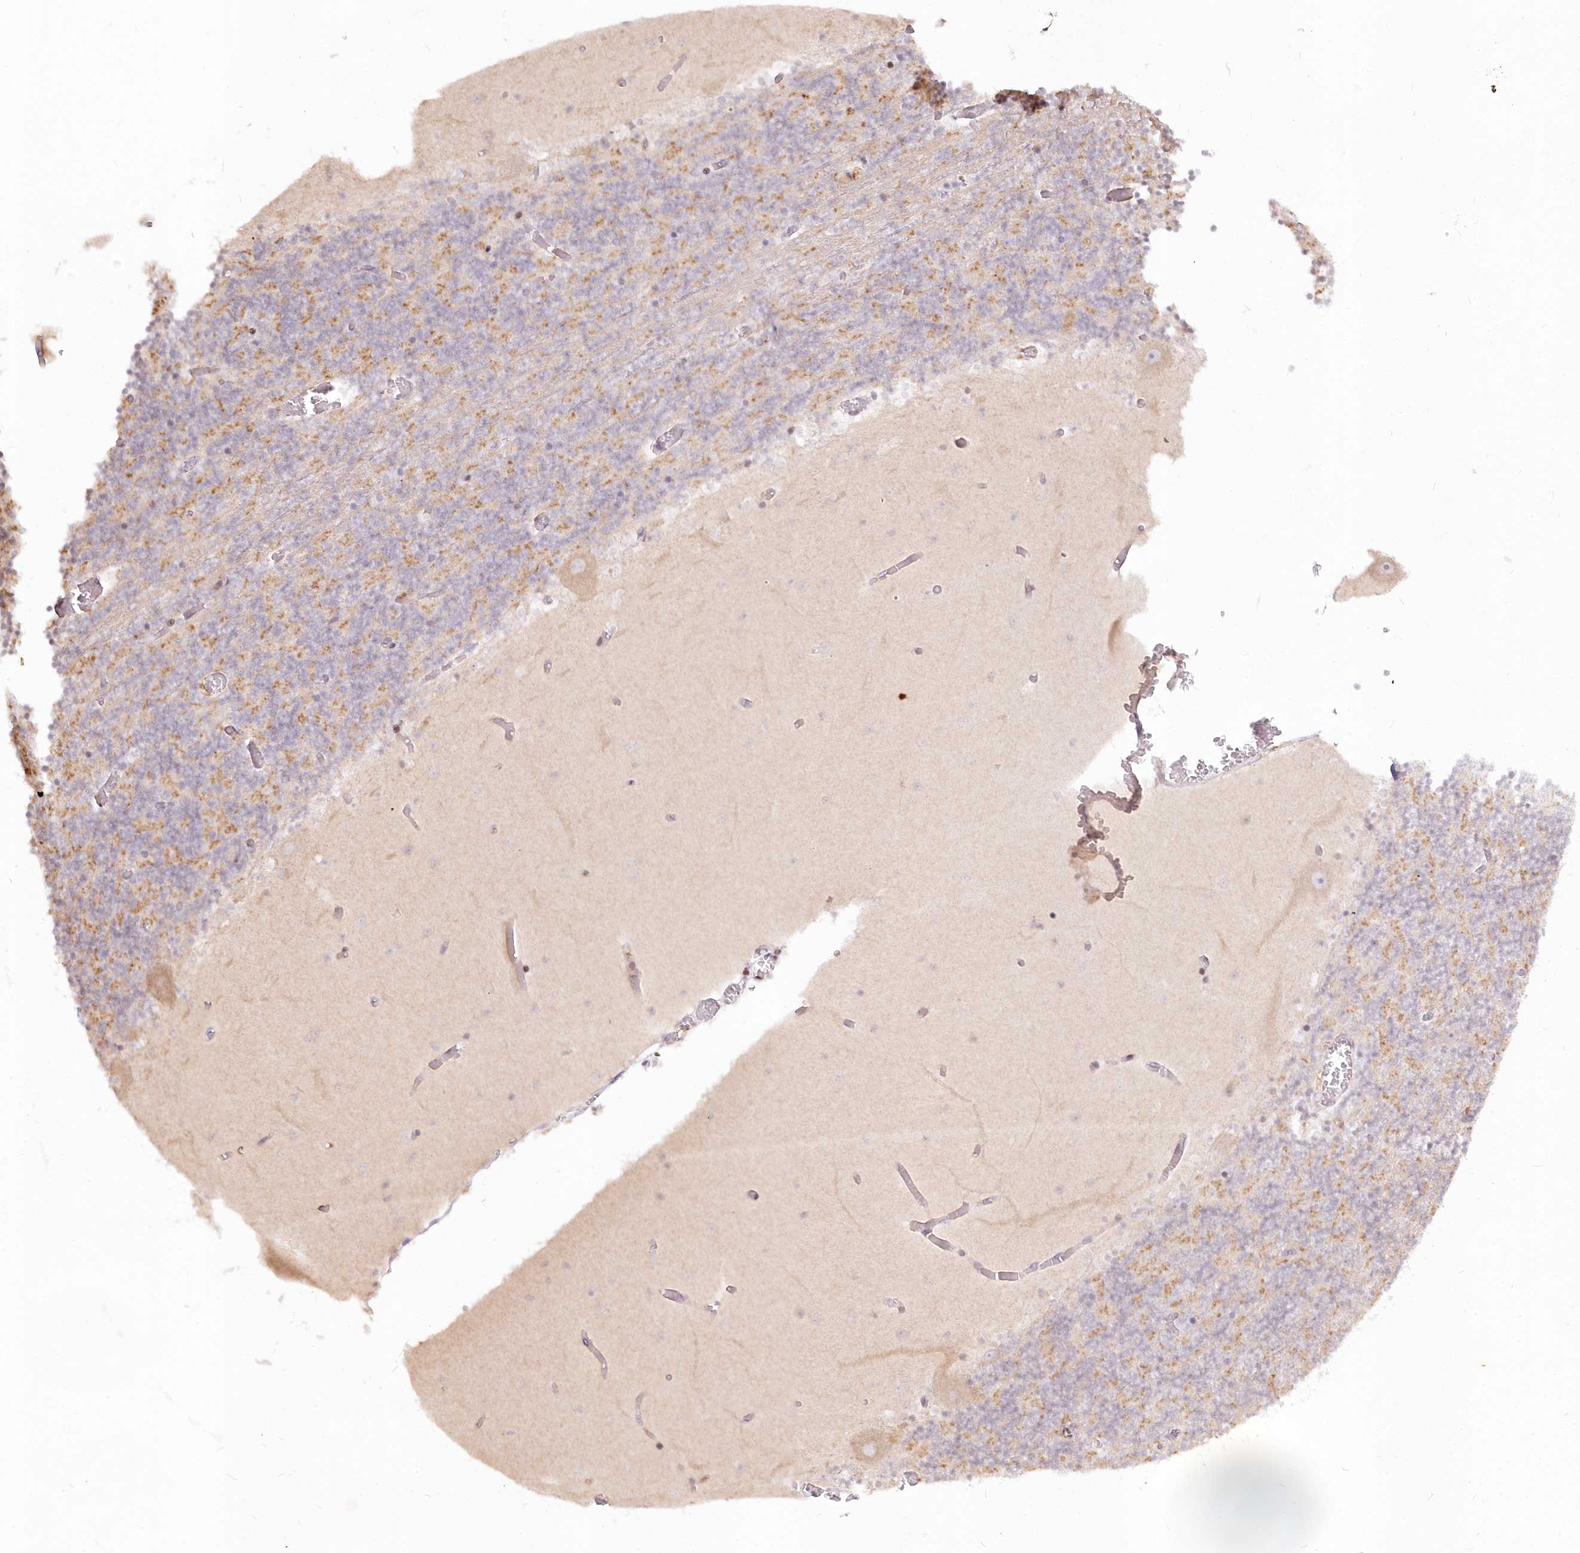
{"staining": {"intensity": "moderate", "quantity": "25%-75%", "location": "cytoplasmic/membranous"}, "tissue": "cerebellum", "cell_type": "Cells in granular layer", "image_type": "normal", "snomed": [{"axis": "morphology", "description": "Normal tissue, NOS"}, {"axis": "topography", "description": "Cerebellum"}], "caption": "Unremarkable cerebellum reveals moderate cytoplasmic/membranous positivity in about 25%-75% of cells in granular layer, visualized by immunohistochemistry. (DAB (3,3'-diaminobenzidine) IHC, brown staining for protein, blue staining for nuclei).", "gene": "MTMR3", "patient": {"sex": "female", "age": 28}}